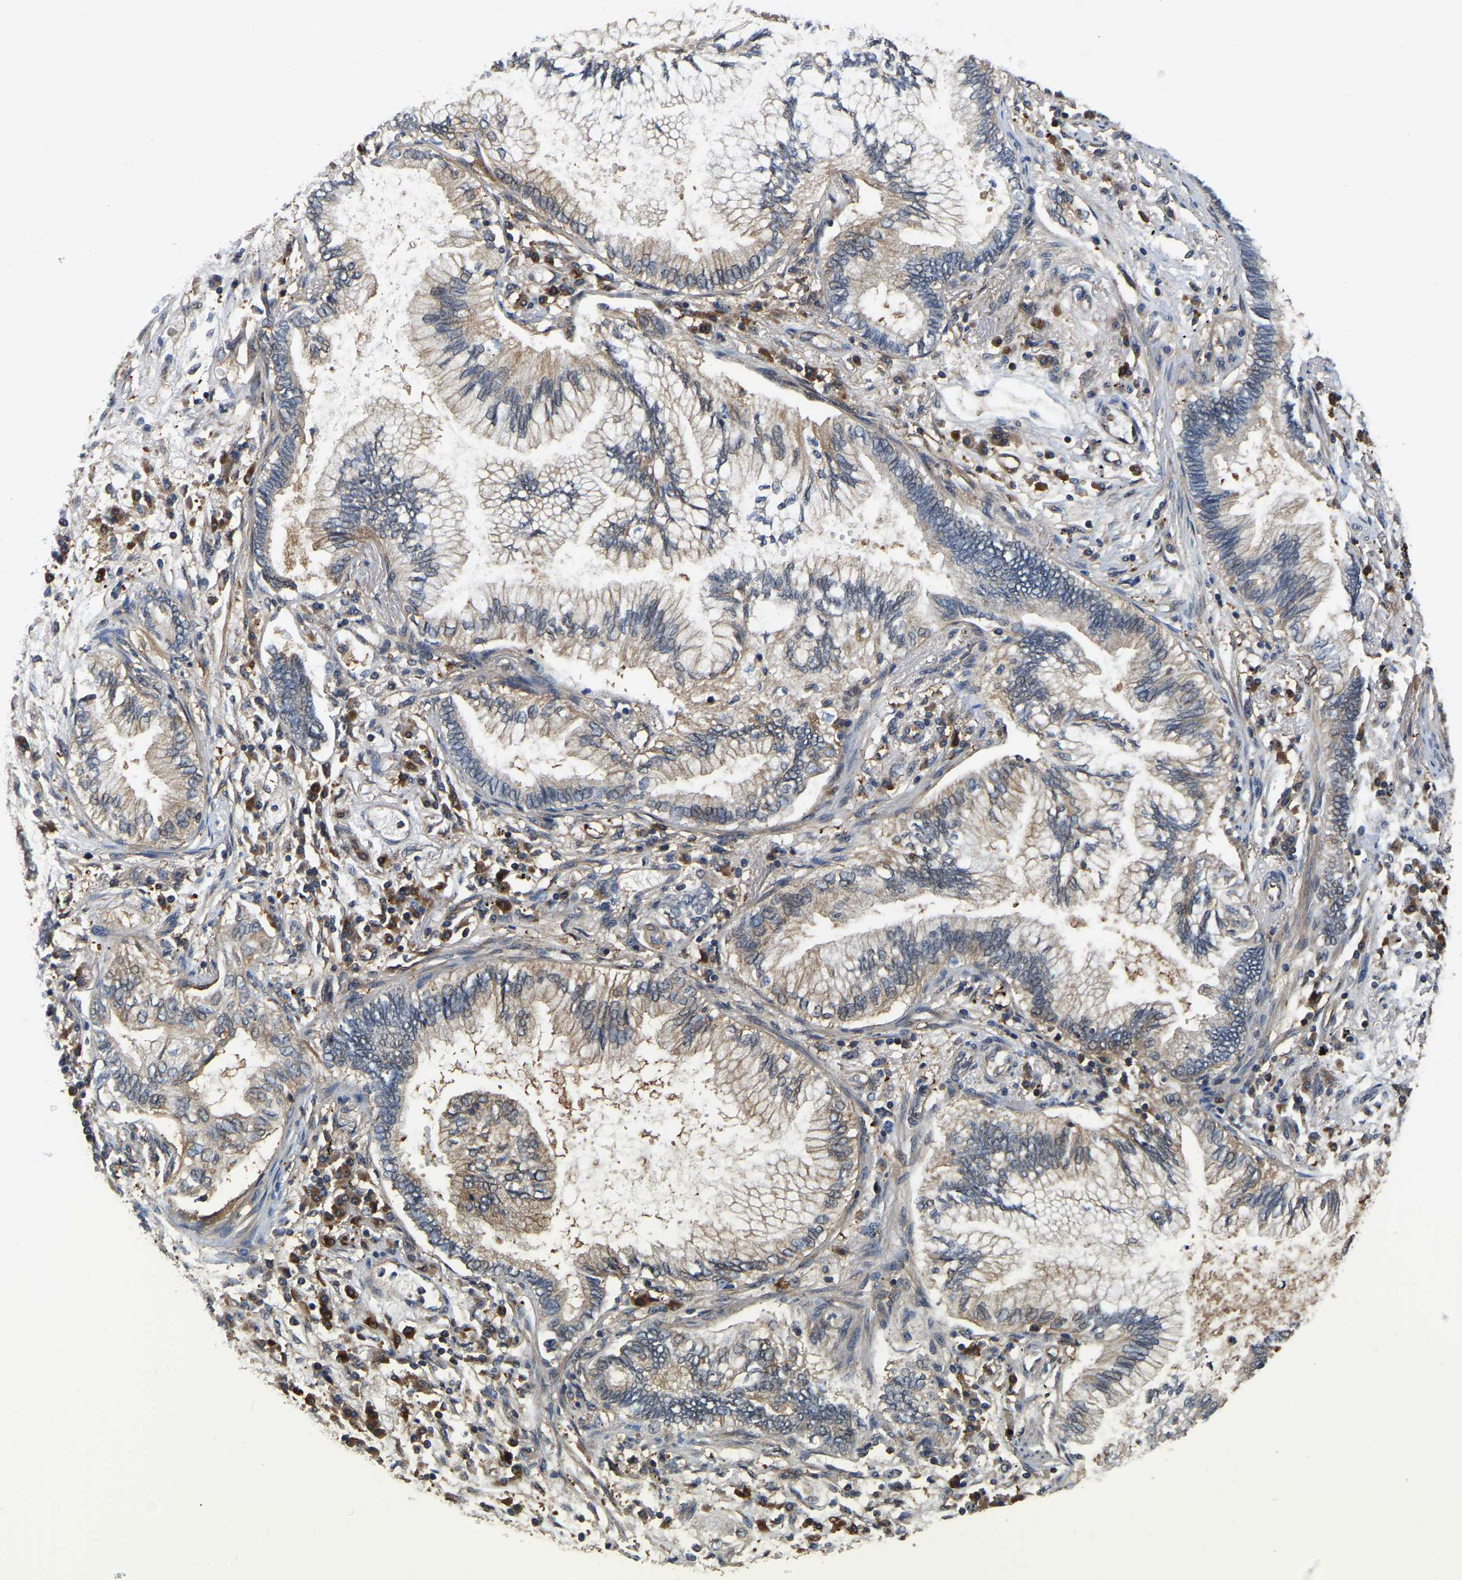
{"staining": {"intensity": "weak", "quantity": "25%-75%", "location": "cytoplasmic/membranous"}, "tissue": "lung cancer", "cell_type": "Tumor cells", "image_type": "cancer", "snomed": [{"axis": "morphology", "description": "Normal tissue, NOS"}, {"axis": "morphology", "description": "Adenocarcinoma, NOS"}, {"axis": "topography", "description": "Bronchus"}, {"axis": "topography", "description": "Lung"}], "caption": "Adenocarcinoma (lung) stained for a protein reveals weak cytoplasmic/membranous positivity in tumor cells. Ihc stains the protein in brown and the nuclei are stained blue.", "gene": "GARS1", "patient": {"sex": "female", "age": 70}}